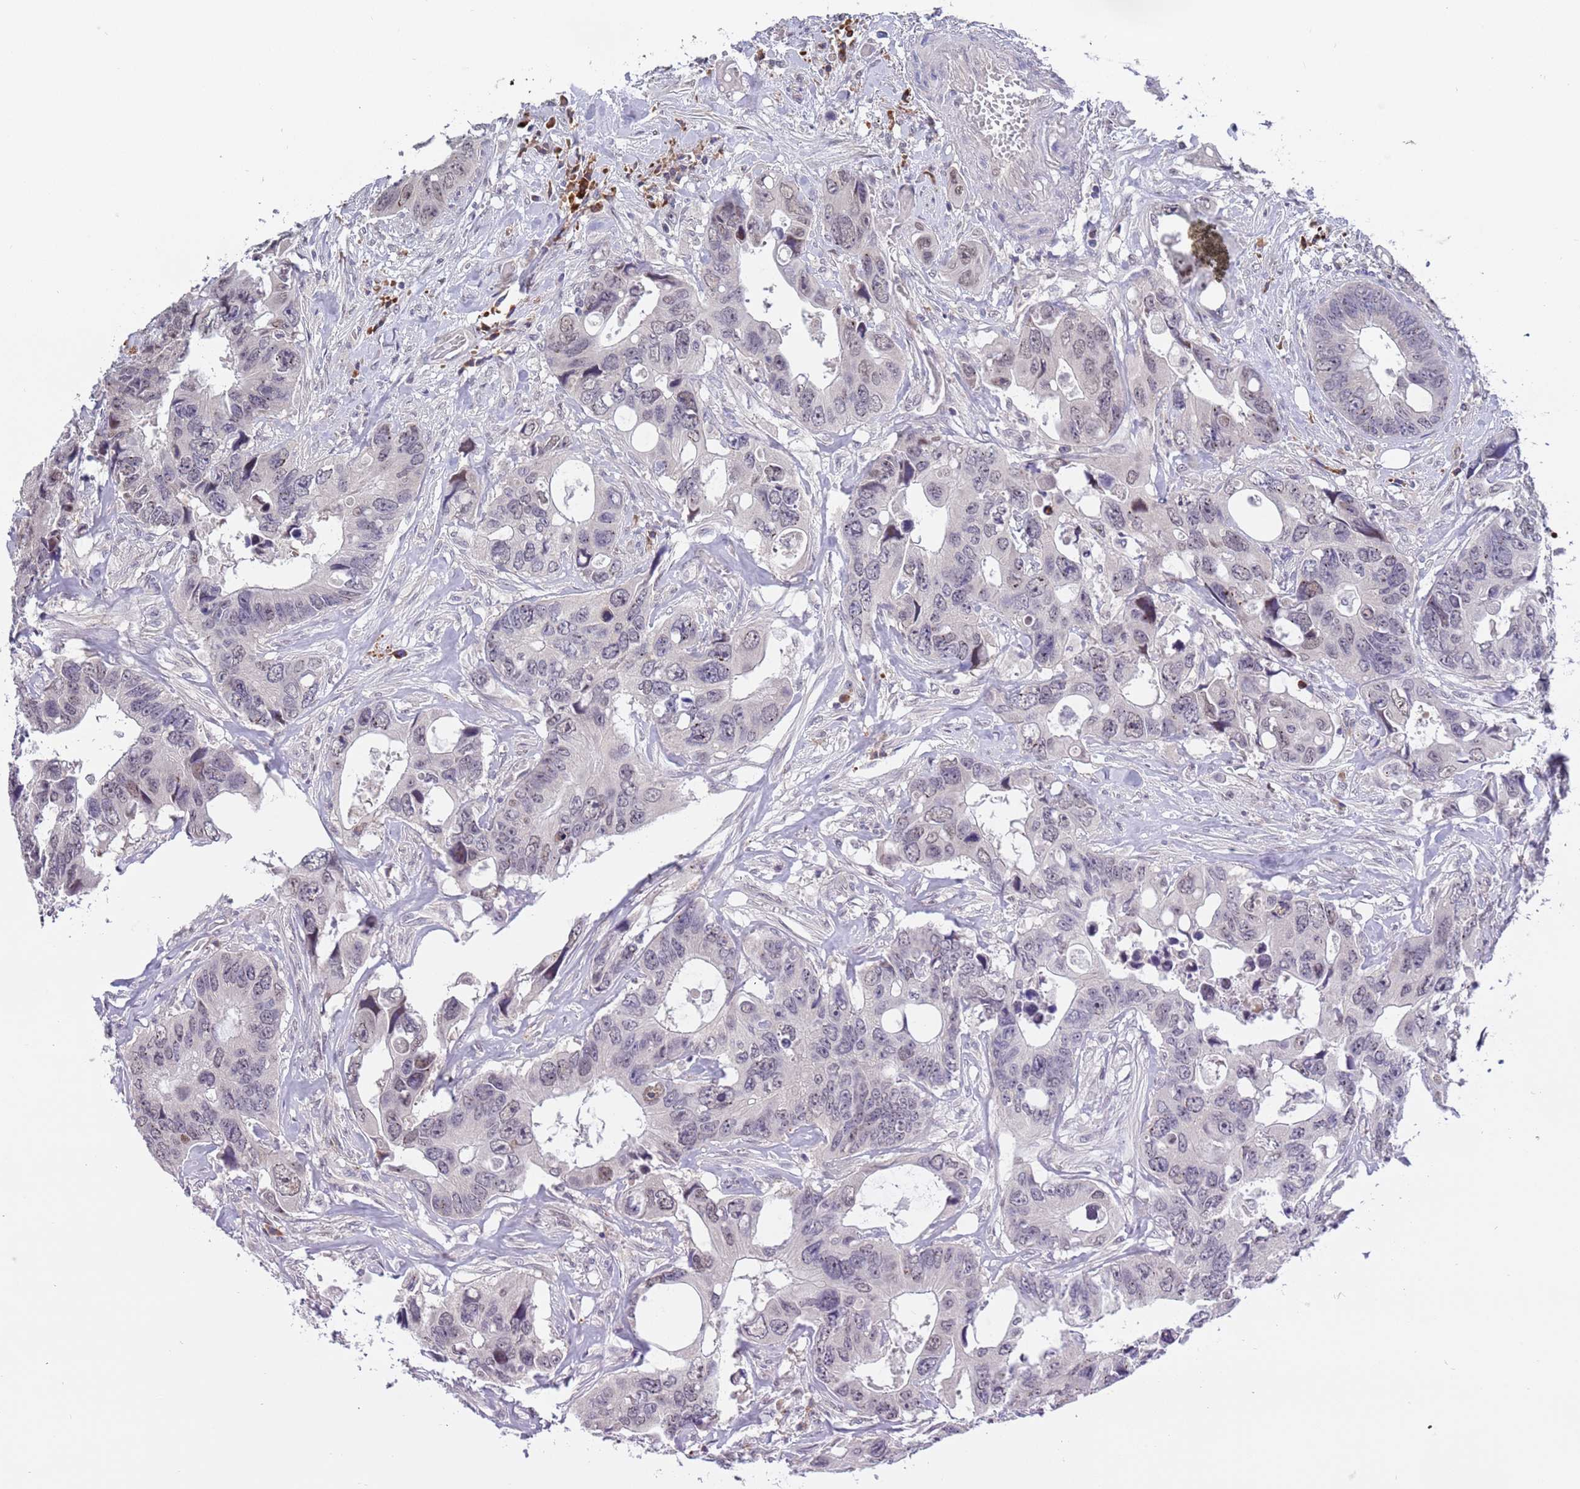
{"staining": {"intensity": "weak", "quantity": "<25%", "location": "nuclear"}, "tissue": "colorectal cancer", "cell_type": "Tumor cells", "image_type": "cancer", "snomed": [{"axis": "morphology", "description": "Adenocarcinoma, NOS"}, {"axis": "topography", "description": "Rectum"}], "caption": "There is no significant expression in tumor cells of colorectal cancer (adenocarcinoma).", "gene": "MAGEF1", "patient": {"sex": "male", "age": 57}}